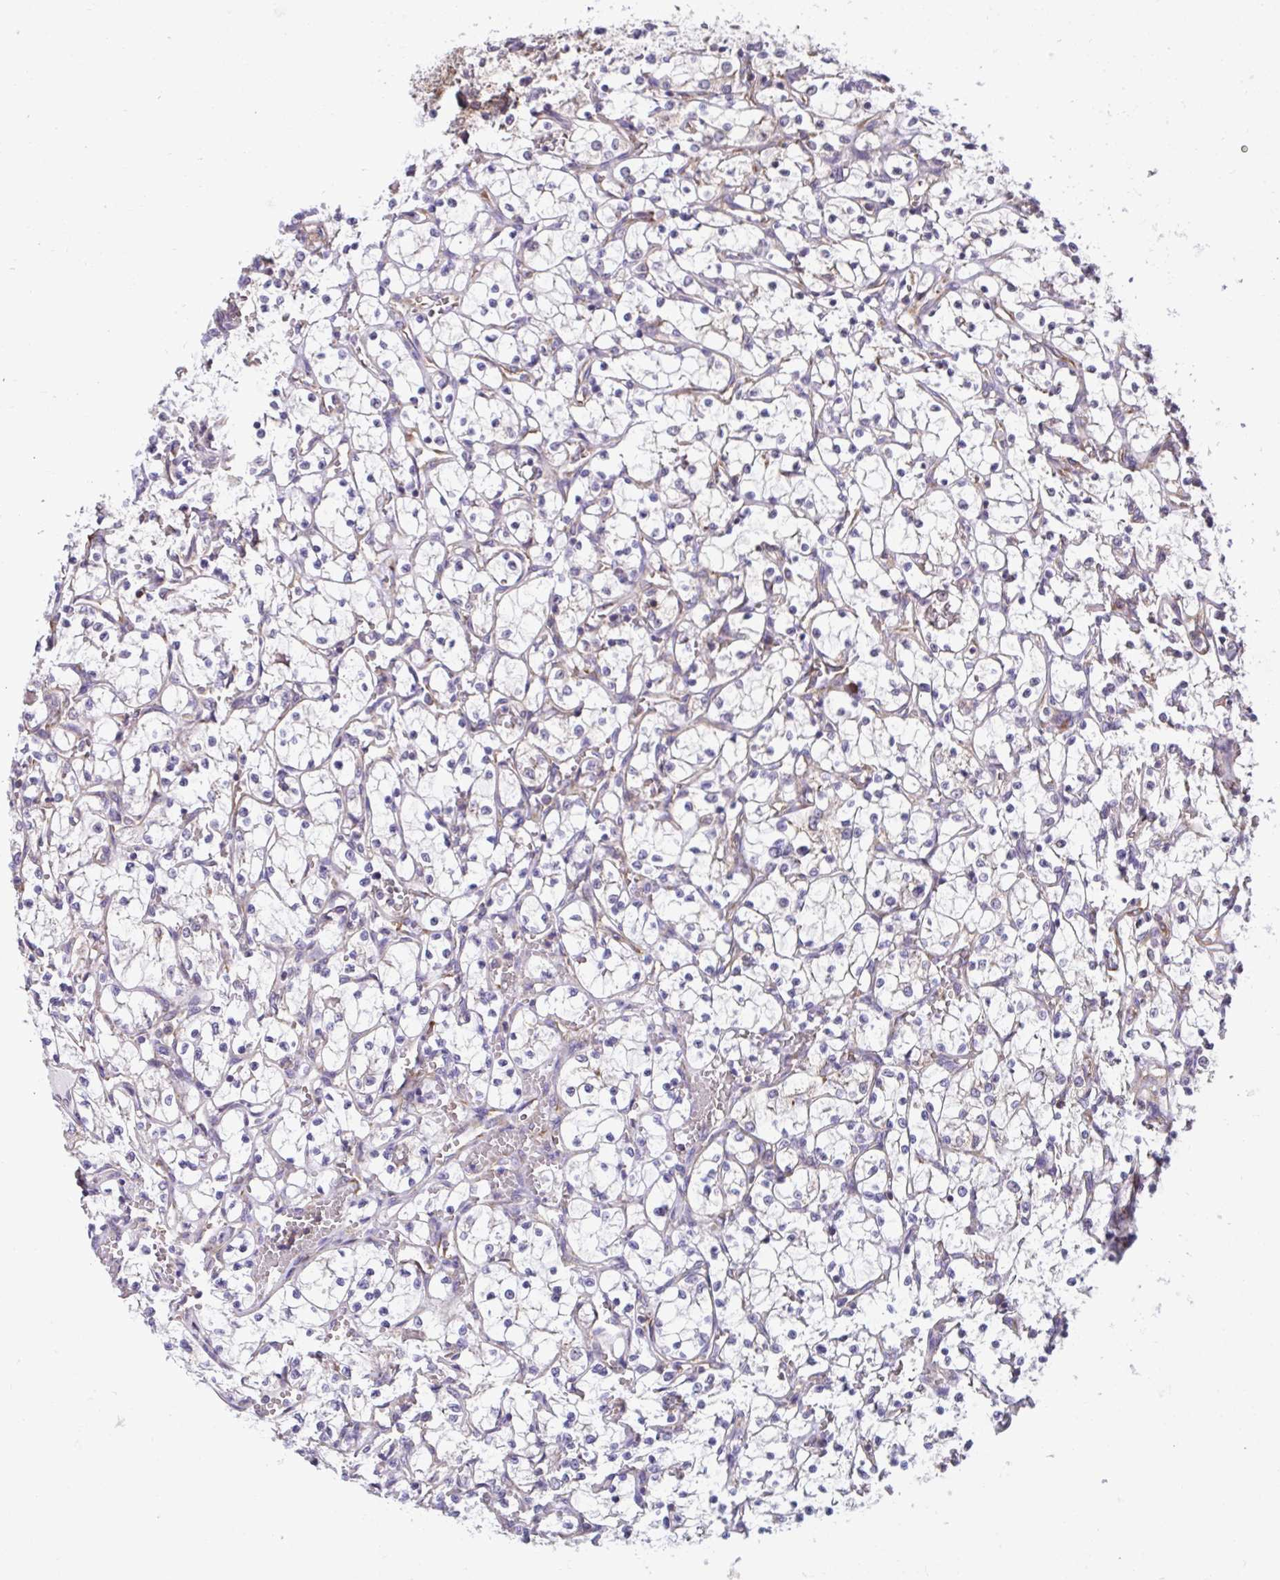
{"staining": {"intensity": "negative", "quantity": "none", "location": "none"}, "tissue": "renal cancer", "cell_type": "Tumor cells", "image_type": "cancer", "snomed": [{"axis": "morphology", "description": "Adenocarcinoma, NOS"}, {"axis": "topography", "description": "Kidney"}], "caption": "An immunohistochemistry histopathology image of renal cancer (adenocarcinoma) is shown. There is no staining in tumor cells of renal cancer (adenocarcinoma).", "gene": "RPS7", "patient": {"sex": "female", "age": 69}}